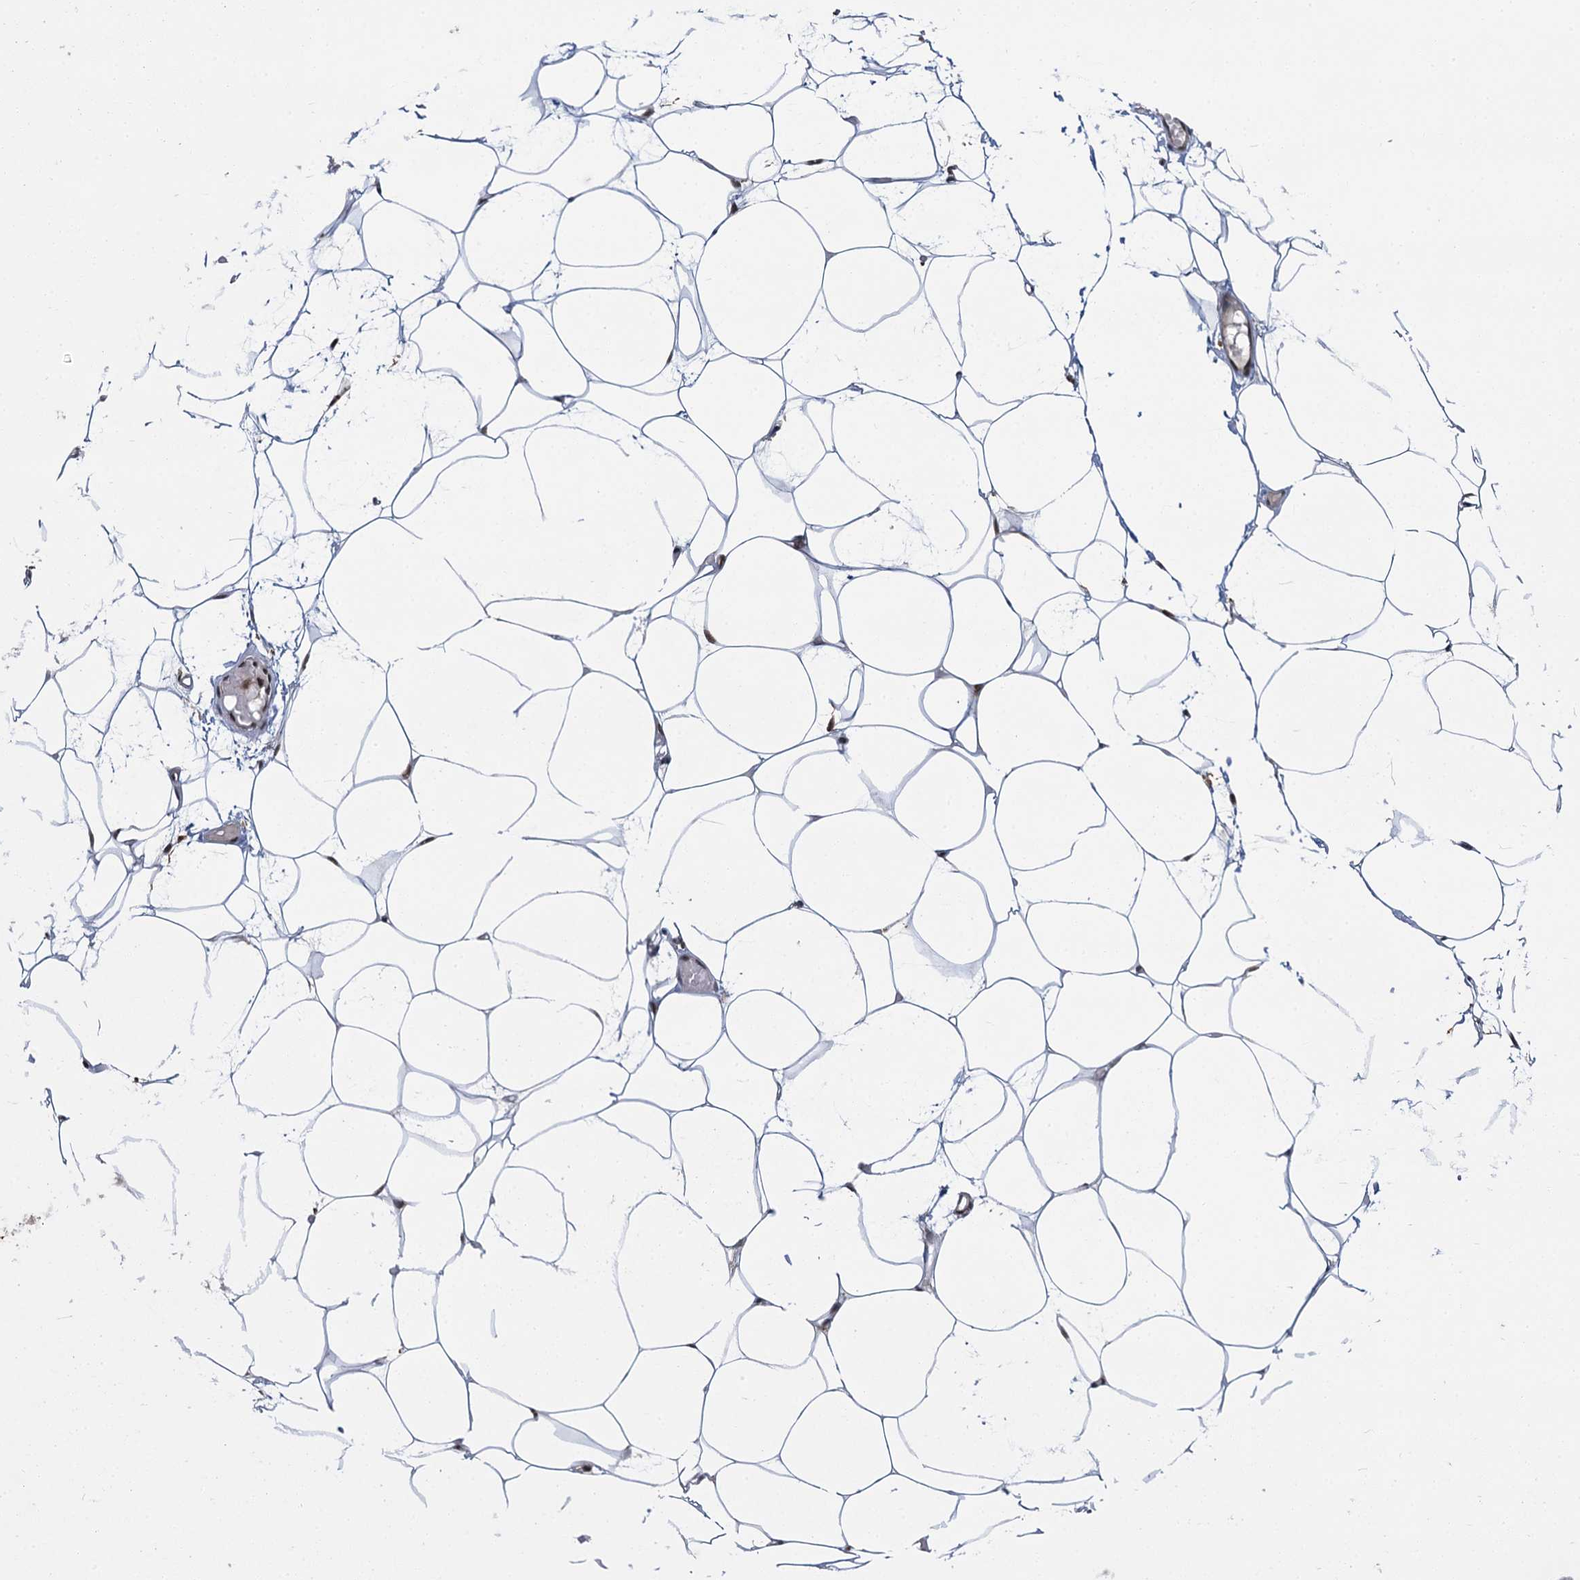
{"staining": {"intensity": "strong", "quantity": ">75%", "location": "nuclear"}, "tissue": "adipose tissue", "cell_type": "Adipocytes", "image_type": "normal", "snomed": [{"axis": "morphology", "description": "Normal tissue, NOS"}, {"axis": "topography", "description": "Breast"}], "caption": "Normal adipose tissue shows strong nuclear positivity in about >75% of adipocytes.", "gene": "PPHLN1", "patient": {"sex": "female", "age": 23}}